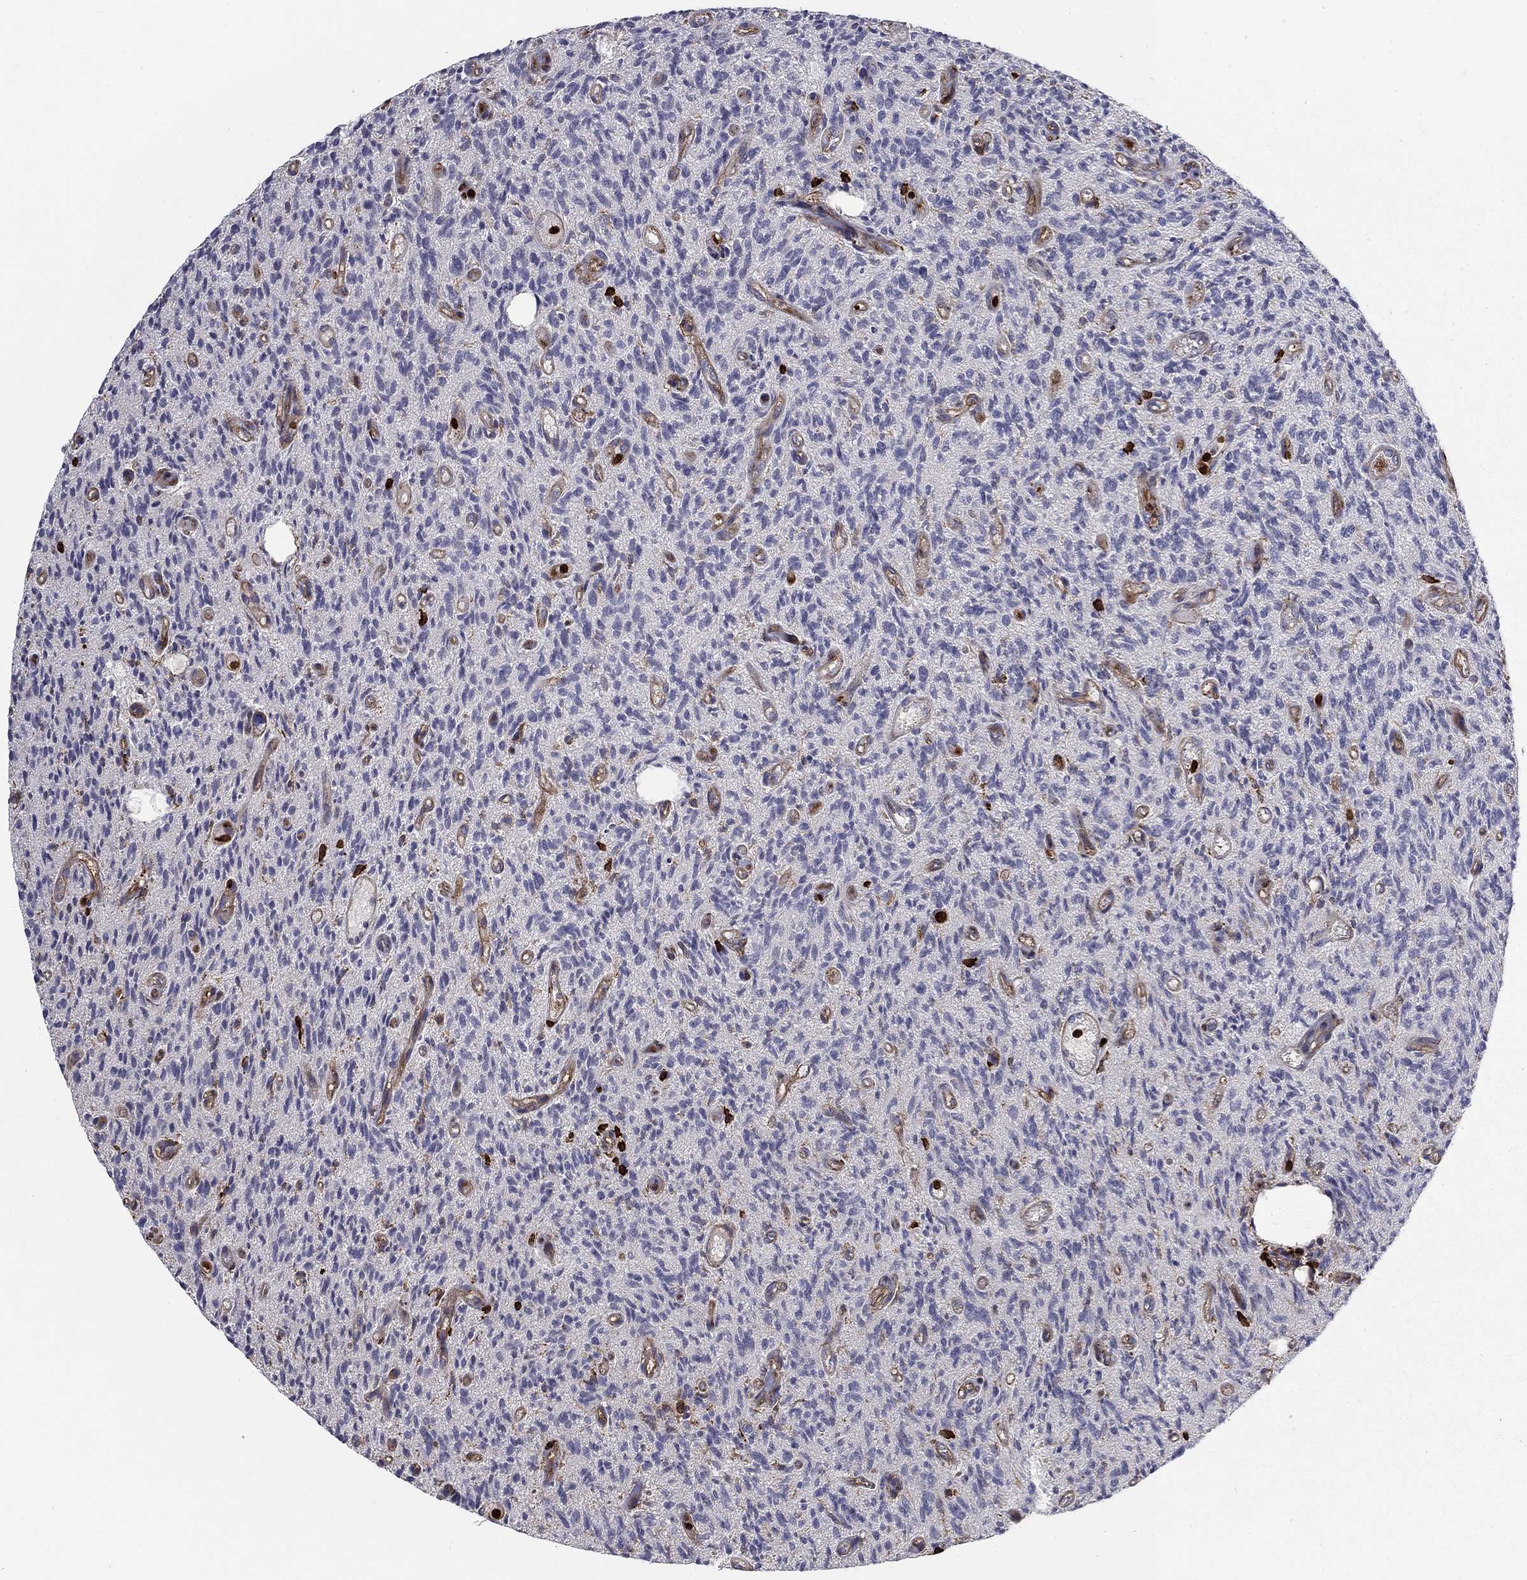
{"staining": {"intensity": "negative", "quantity": "none", "location": "none"}, "tissue": "glioma", "cell_type": "Tumor cells", "image_type": "cancer", "snomed": [{"axis": "morphology", "description": "Glioma, malignant, High grade"}, {"axis": "topography", "description": "Brain"}], "caption": "This image is of malignant high-grade glioma stained with immunohistochemistry (IHC) to label a protein in brown with the nuclei are counter-stained blue. There is no staining in tumor cells.", "gene": "ADM", "patient": {"sex": "male", "age": 64}}